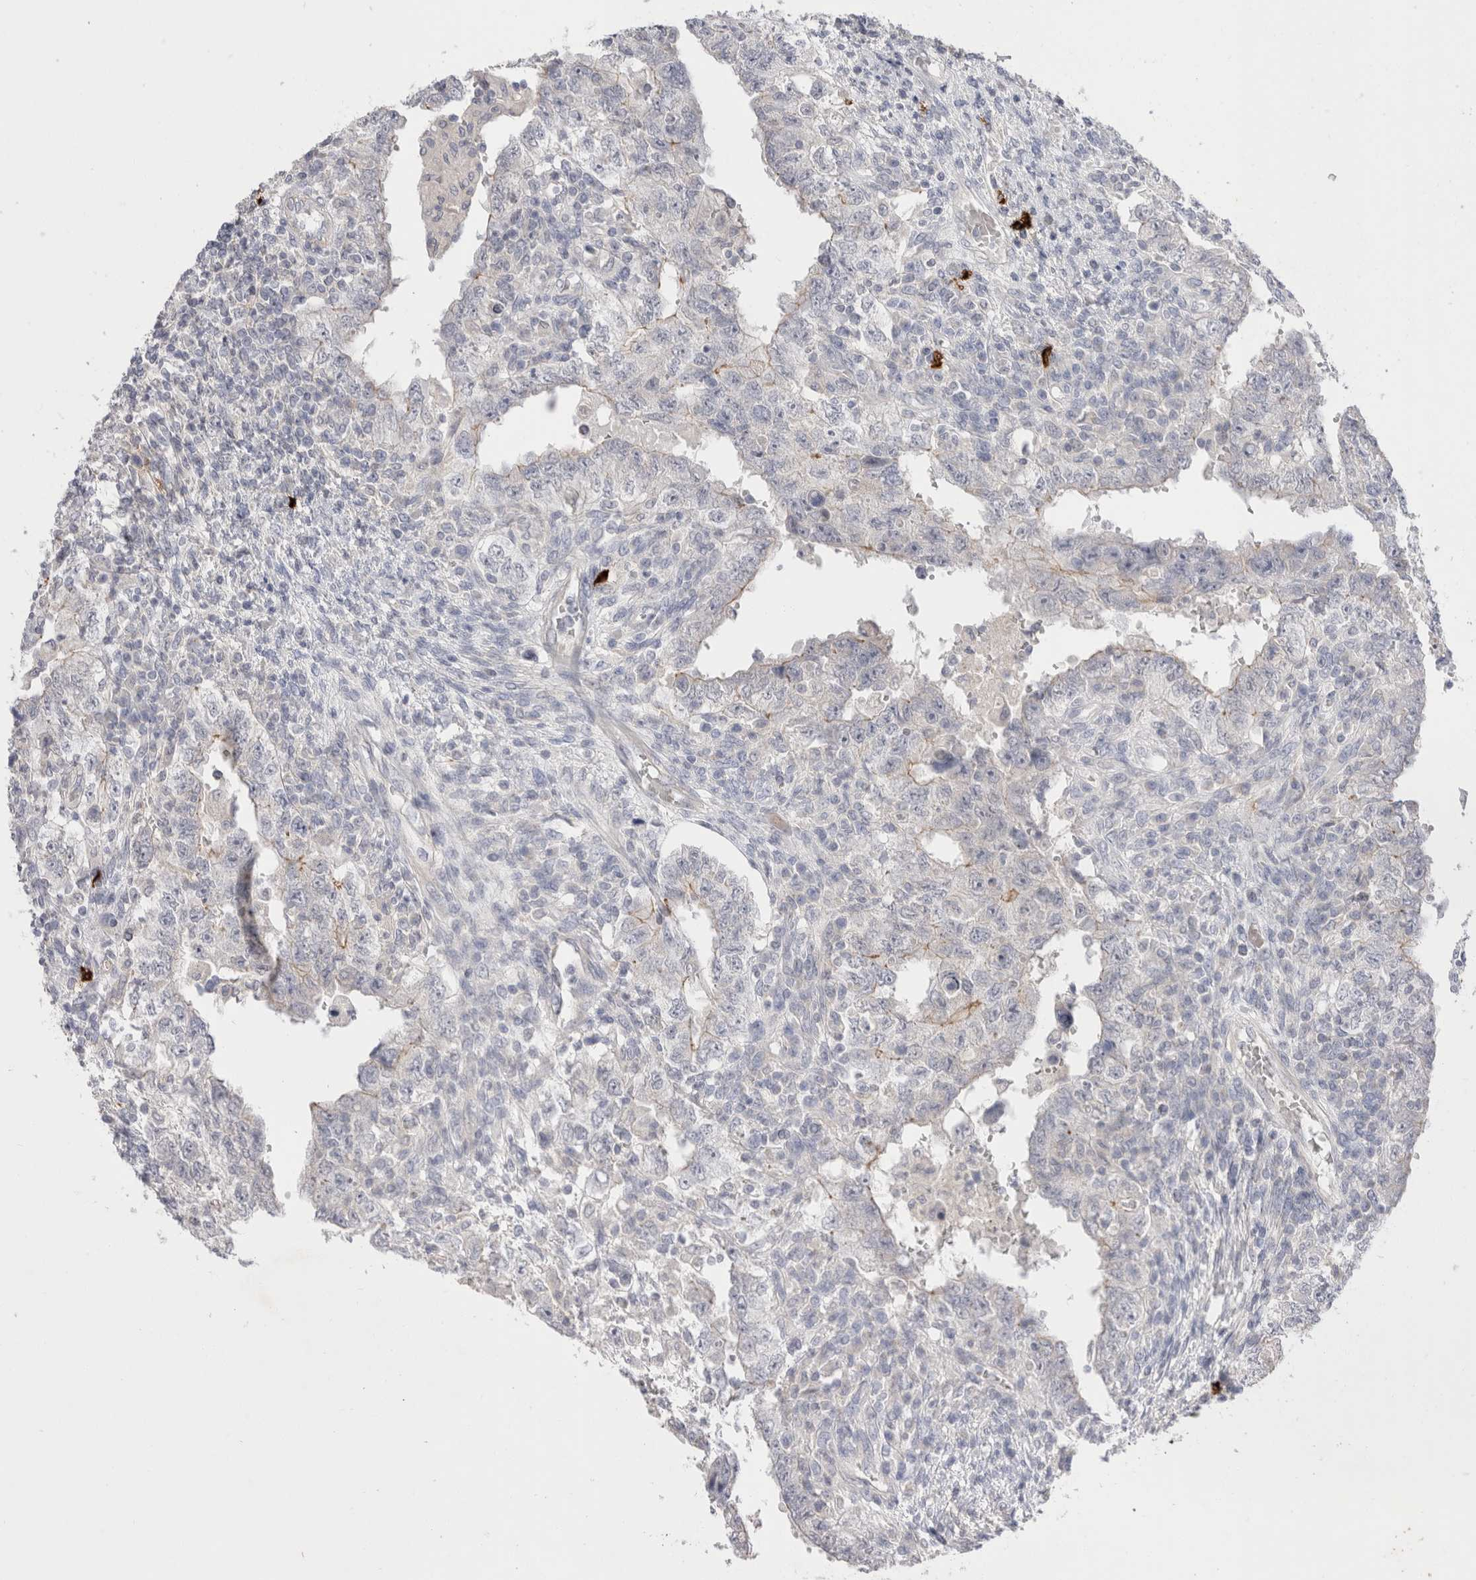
{"staining": {"intensity": "negative", "quantity": "none", "location": "none"}, "tissue": "testis cancer", "cell_type": "Tumor cells", "image_type": "cancer", "snomed": [{"axis": "morphology", "description": "Carcinoma, Embryonal, NOS"}, {"axis": "topography", "description": "Testis"}], "caption": "Testis embryonal carcinoma stained for a protein using immunohistochemistry (IHC) shows no positivity tumor cells.", "gene": "SPINK2", "patient": {"sex": "male", "age": 26}}